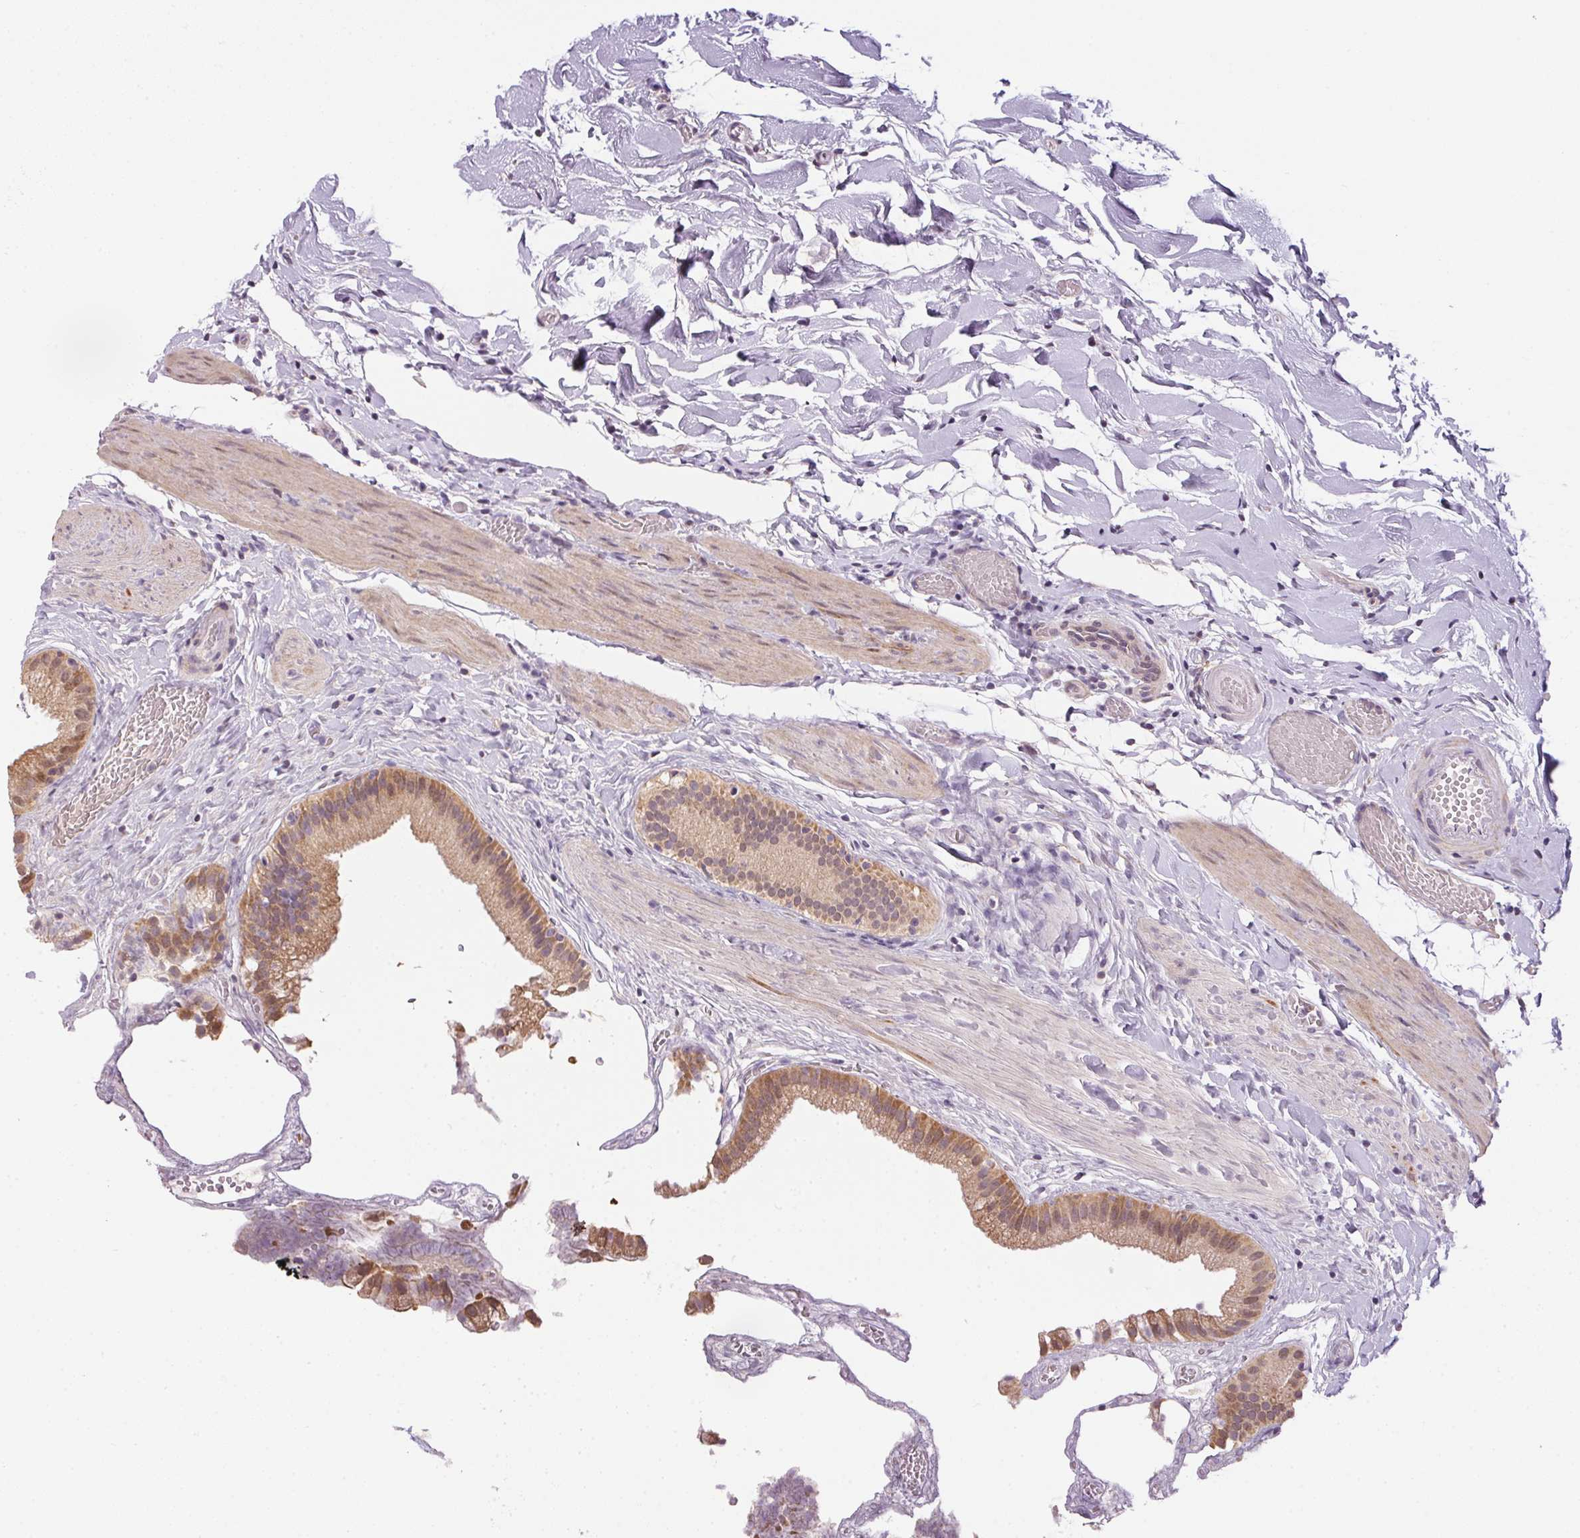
{"staining": {"intensity": "moderate", "quantity": "25%-75%", "location": "cytoplasmic/membranous"}, "tissue": "gallbladder", "cell_type": "Glandular cells", "image_type": "normal", "snomed": [{"axis": "morphology", "description": "Normal tissue, NOS"}, {"axis": "topography", "description": "Gallbladder"}], "caption": "This is a micrograph of IHC staining of unremarkable gallbladder, which shows moderate staining in the cytoplasmic/membranous of glandular cells.", "gene": "SC5D", "patient": {"sex": "female", "age": 63}}